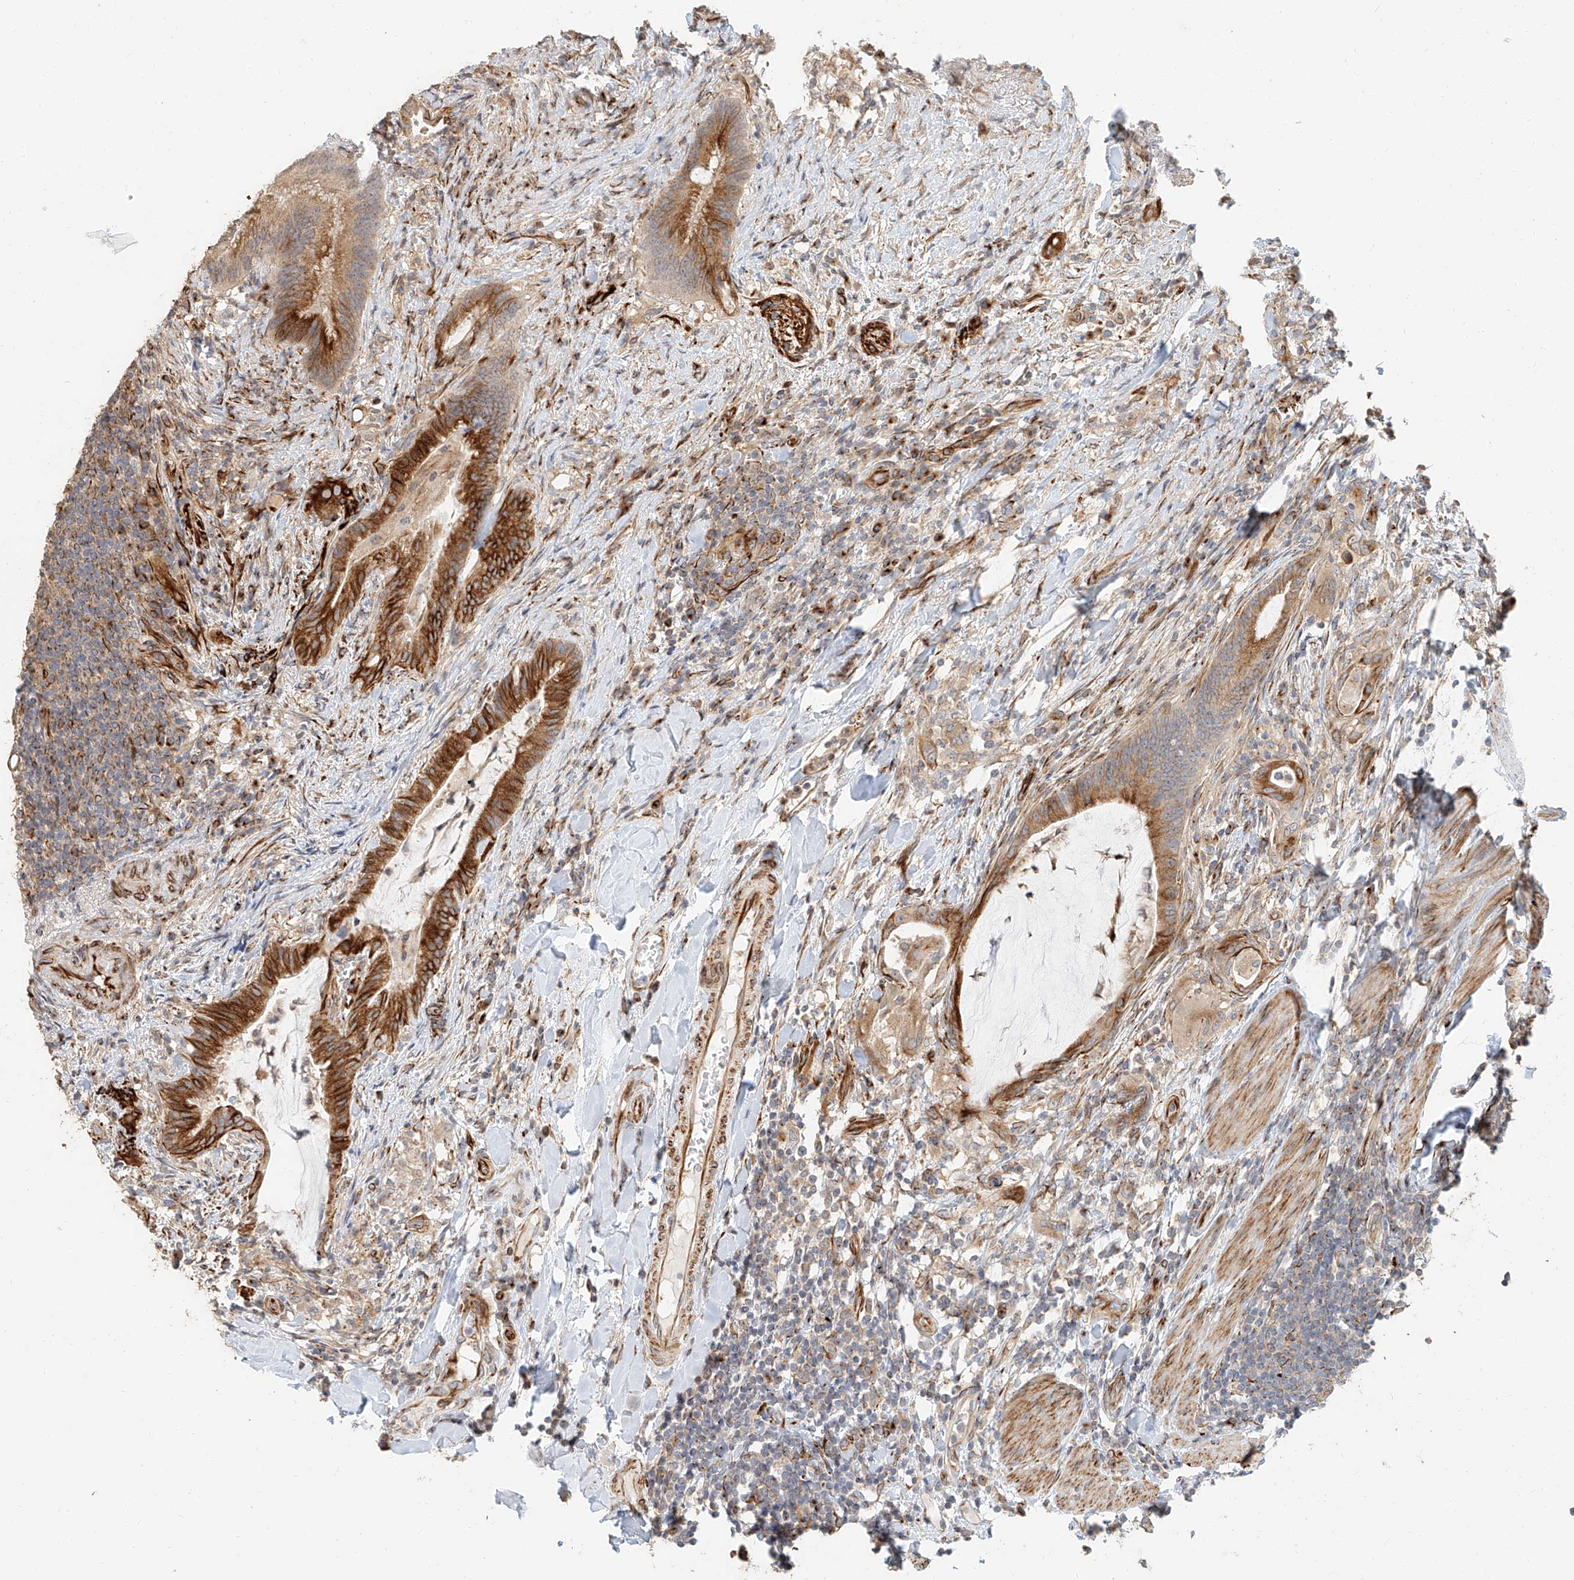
{"staining": {"intensity": "moderate", "quantity": ">75%", "location": "cytoplasmic/membranous"}, "tissue": "colorectal cancer", "cell_type": "Tumor cells", "image_type": "cancer", "snomed": [{"axis": "morphology", "description": "Adenocarcinoma, NOS"}, {"axis": "topography", "description": "Colon"}], "caption": "Immunohistochemistry (IHC) staining of colorectal cancer, which shows medium levels of moderate cytoplasmic/membranous expression in about >75% of tumor cells indicating moderate cytoplasmic/membranous protein positivity. The staining was performed using DAB (3,3'-diaminobenzidine) (brown) for protein detection and nuclei were counterstained in hematoxylin (blue).", "gene": "NAP1L1", "patient": {"sex": "female", "age": 66}}